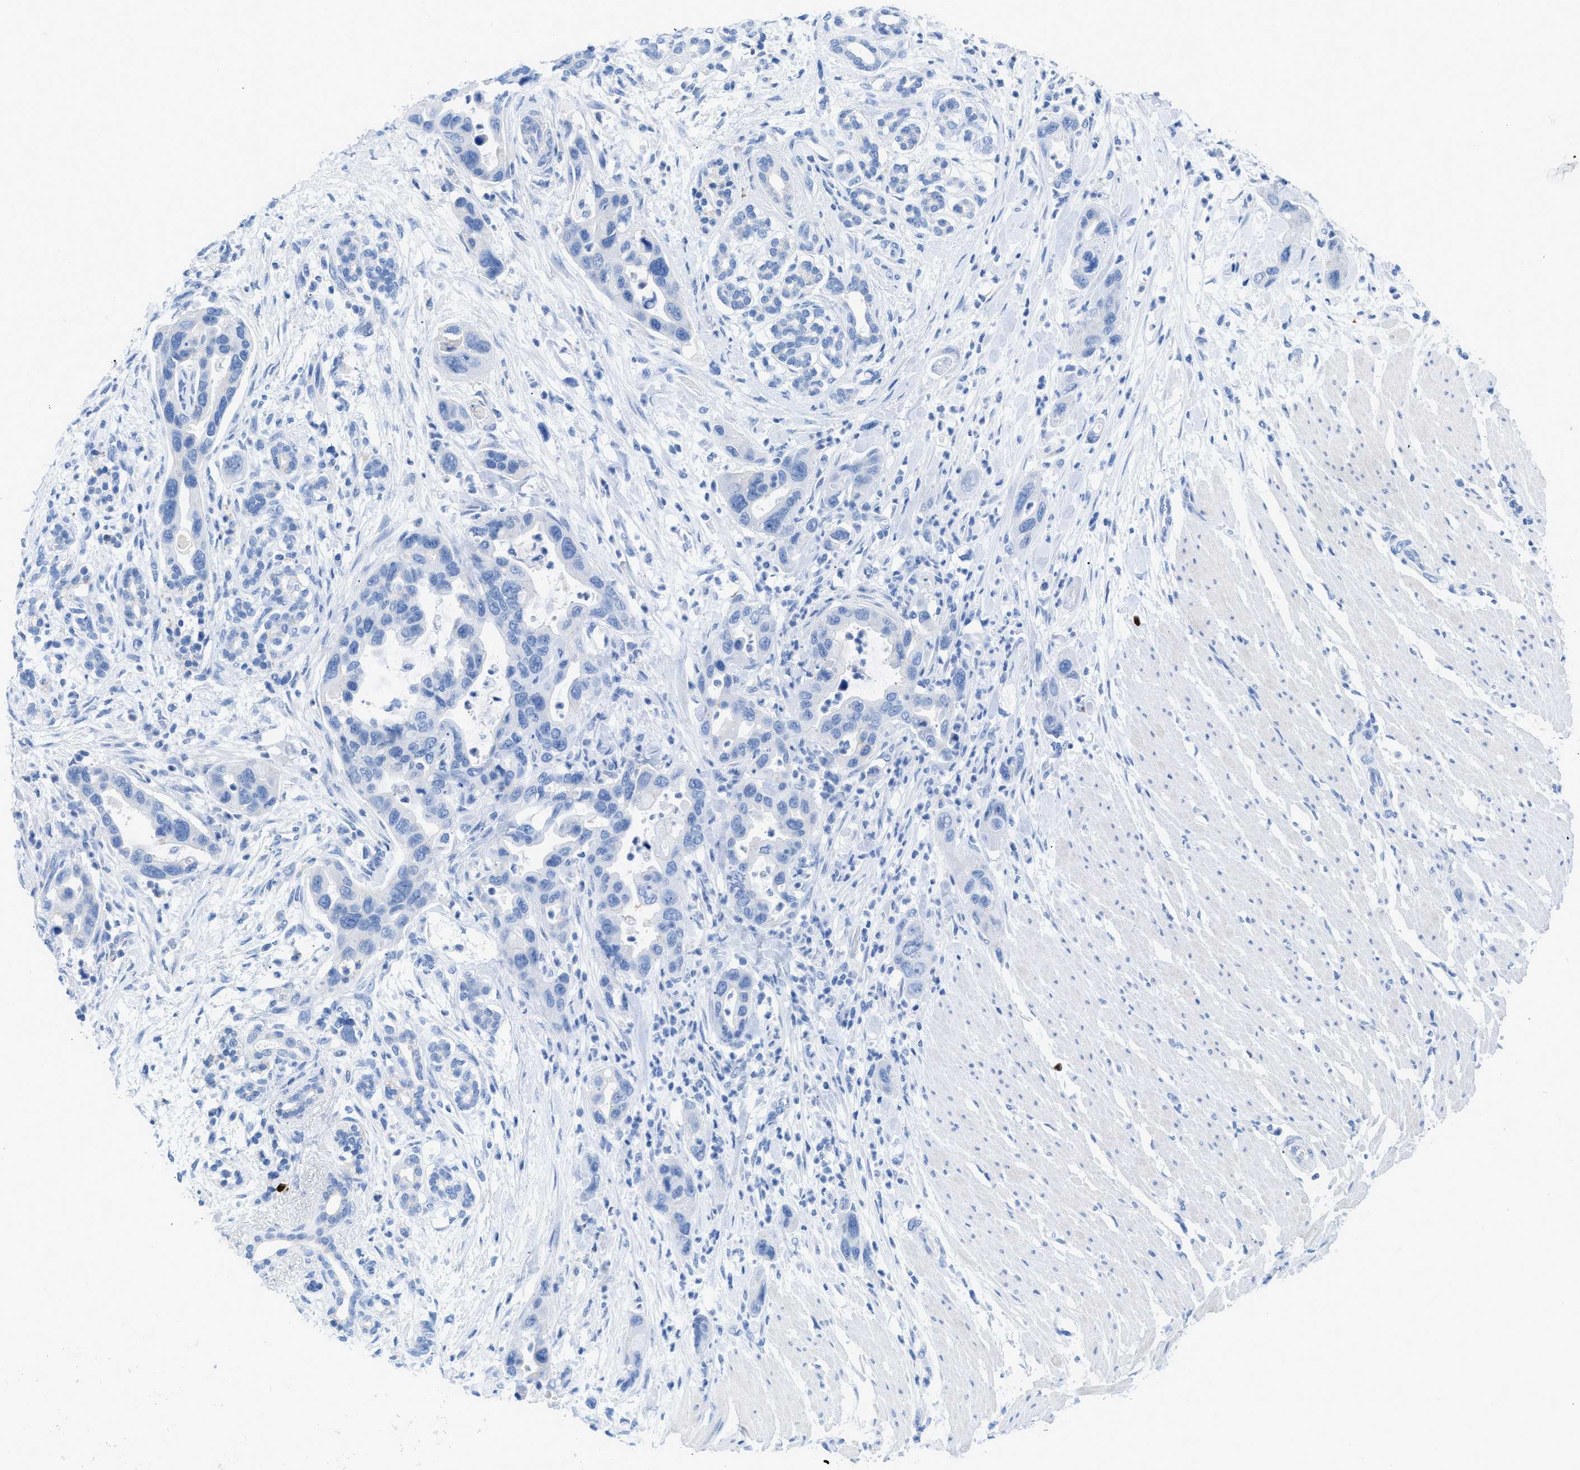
{"staining": {"intensity": "negative", "quantity": "none", "location": "none"}, "tissue": "pancreatic cancer", "cell_type": "Tumor cells", "image_type": "cancer", "snomed": [{"axis": "morphology", "description": "Normal tissue, NOS"}, {"axis": "morphology", "description": "Adenocarcinoma, NOS"}, {"axis": "topography", "description": "Pancreas"}], "caption": "Immunohistochemistry (IHC) of human pancreatic cancer reveals no positivity in tumor cells. Nuclei are stained in blue.", "gene": "TCL1A", "patient": {"sex": "female", "age": 71}}